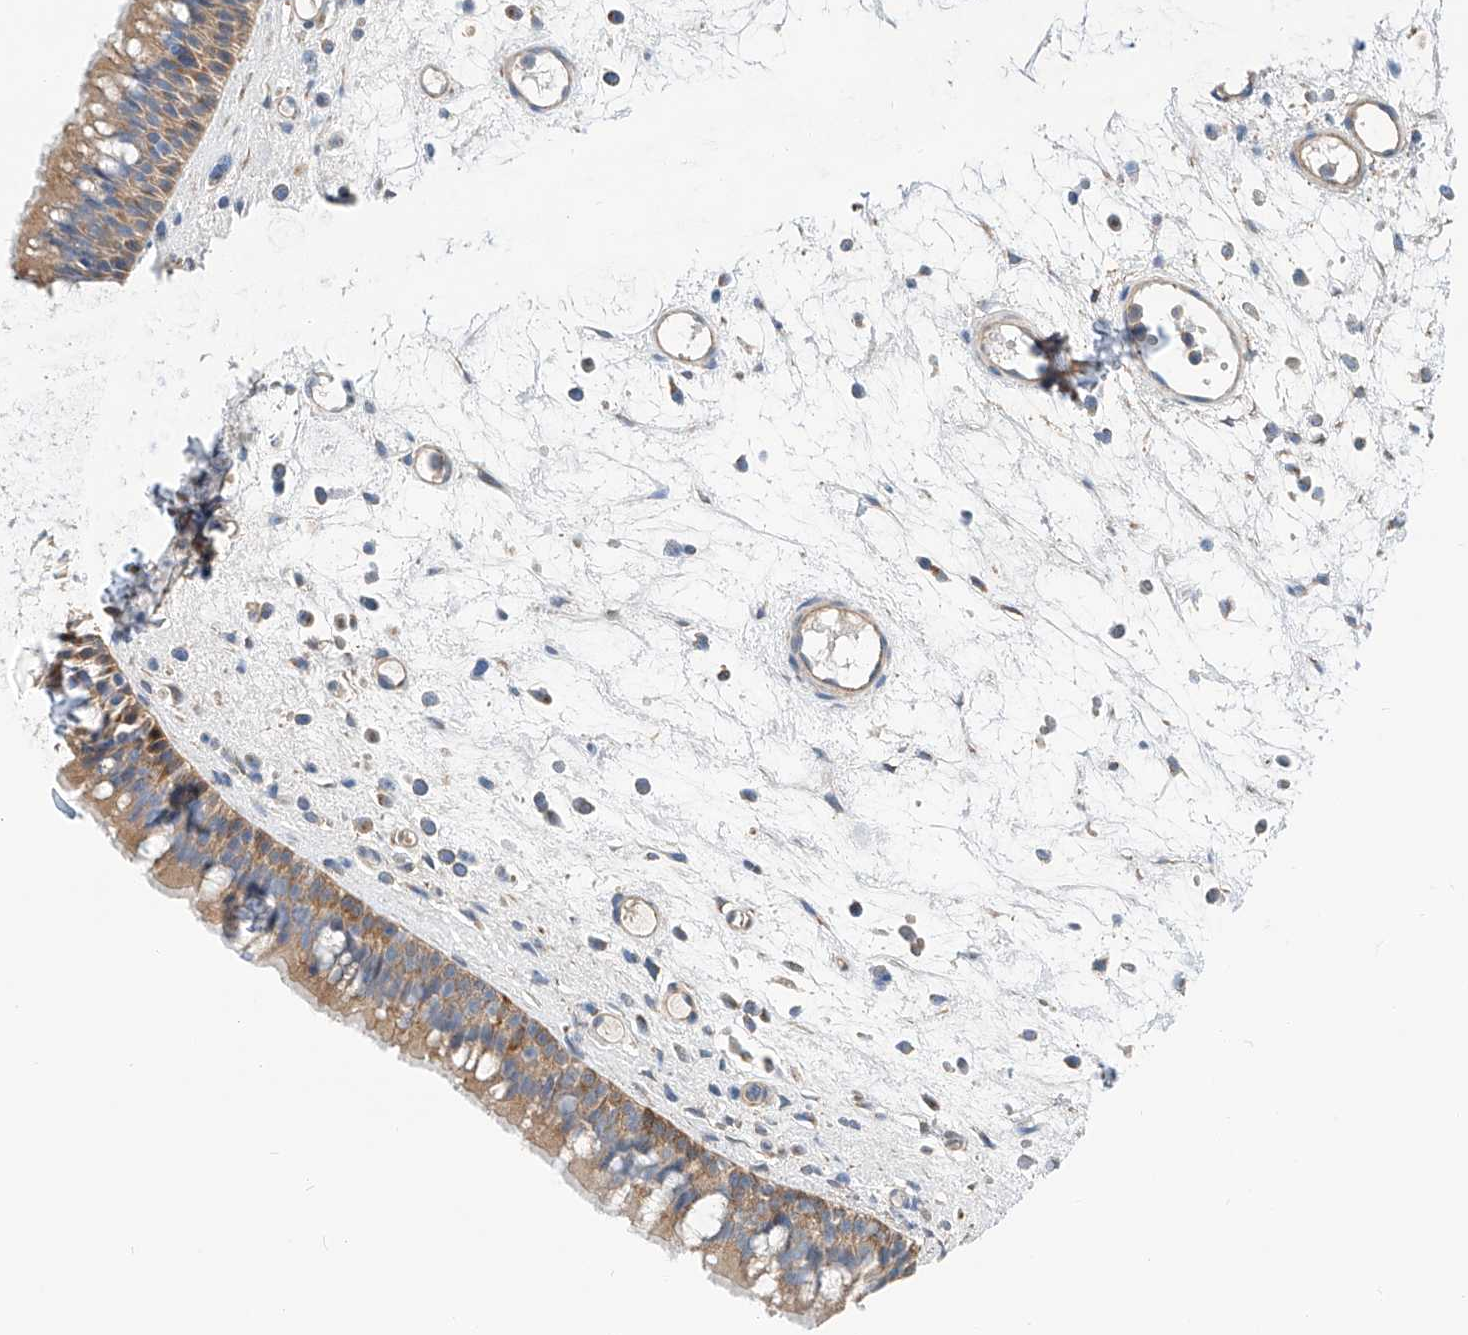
{"staining": {"intensity": "moderate", "quantity": ">75%", "location": "cytoplasmic/membranous"}, "tissue": "nasopharynx", "cell_type": "Respiratory epithelial cells", "image_type": "normal", "snomed": [{"axis": "morphology", "description": "Normal tissue, NOS"}, {"axis": "morphology", "description": "Inflammation, NOS"}, {"axis": "morphology", "description": "Malignant melanoma, Metastatic site"}, {"axis": "topography", "description": "Nasopharynx"}], "caption": "A photomicrograph of nasopharynx stained for a protein shows moderate cytoplasmic/membranous brown staining in respiratory epithelial cells.", "gene": "SLC22A7", "patient": {"sex": "male", "age": 70}}